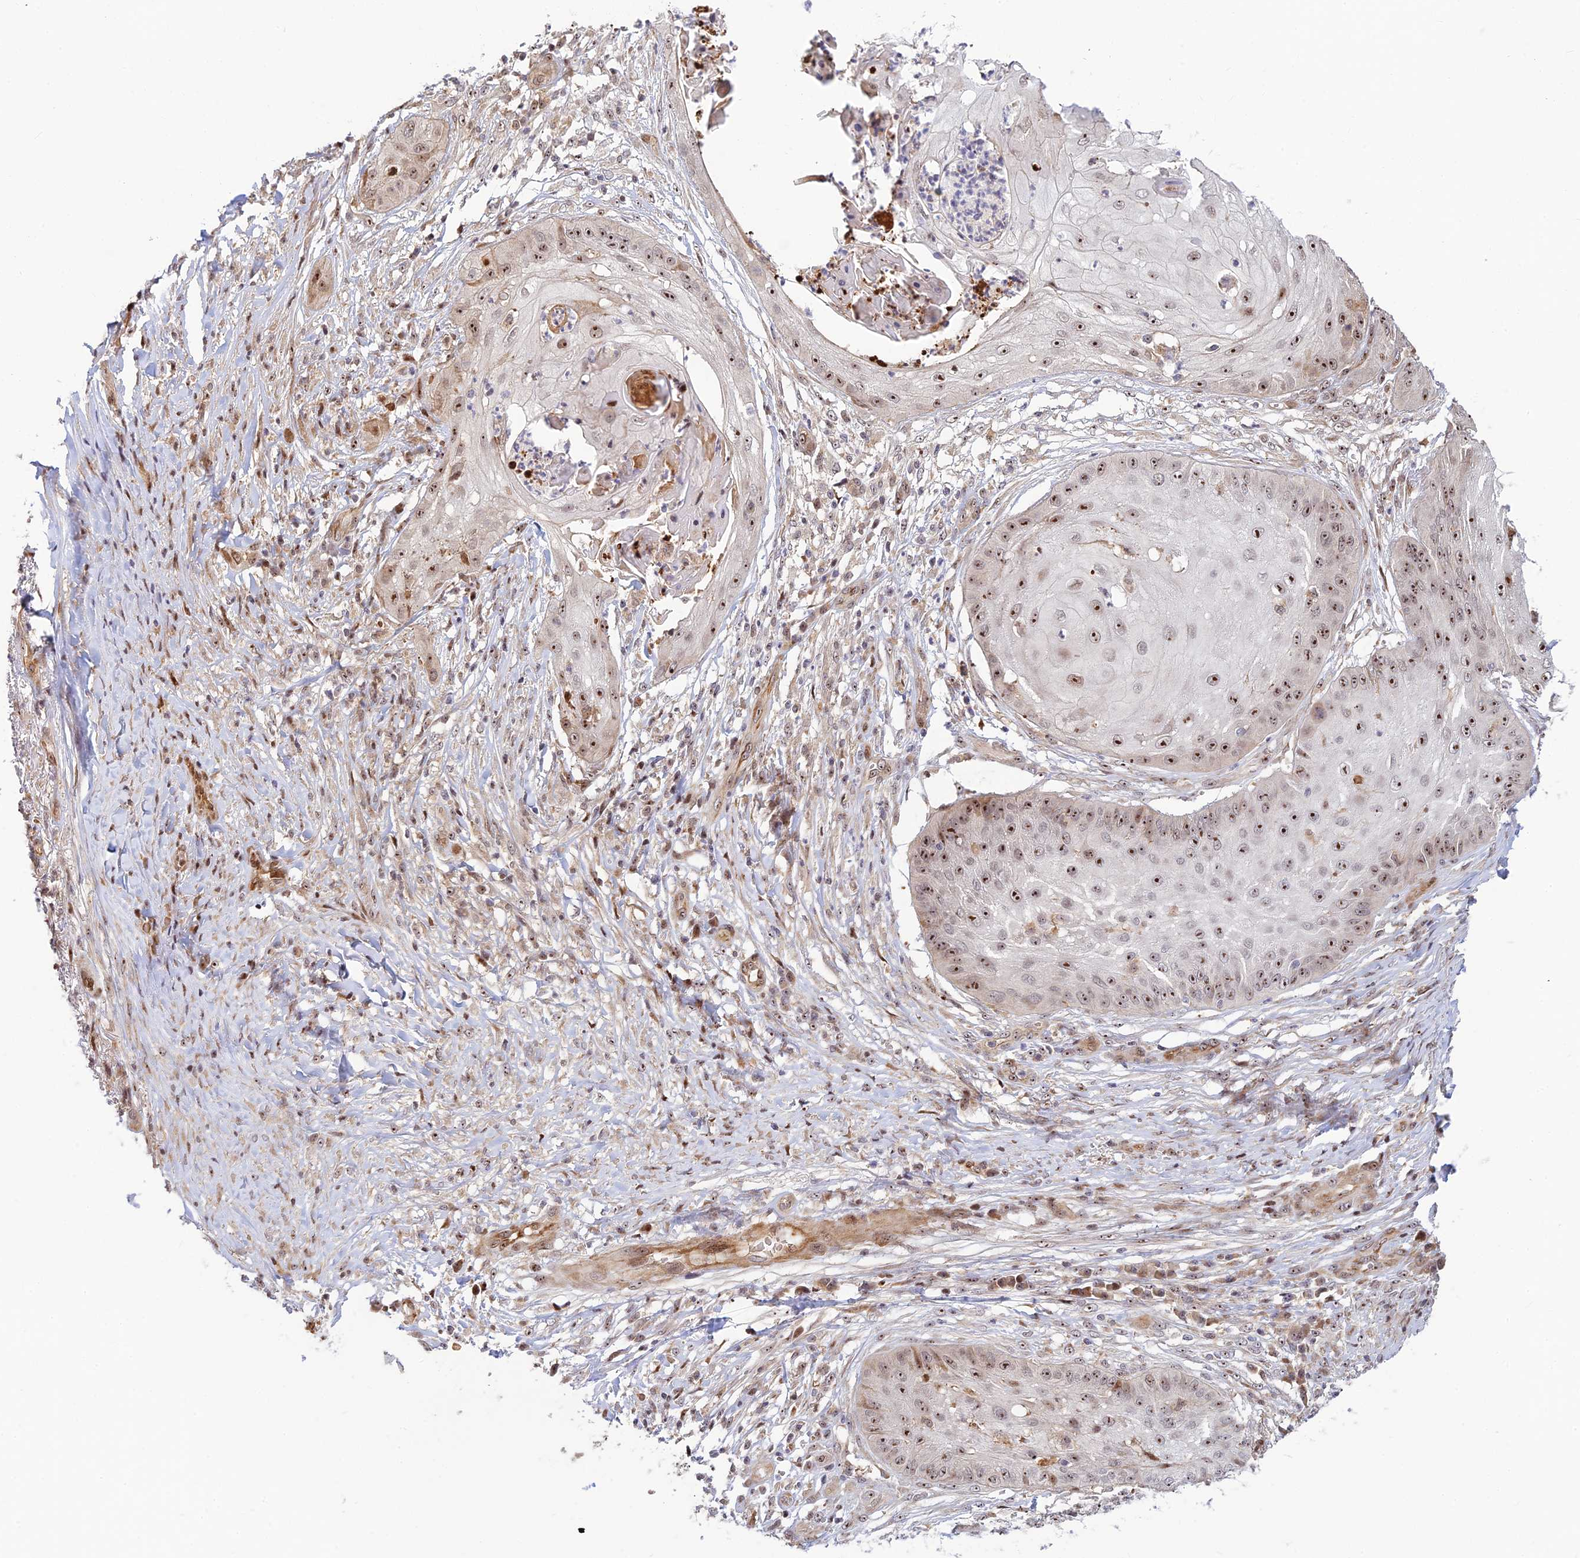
{"staining": {"intensity": "strong", "quantity": ">75%", "location": "nuclear"}, "tissue": "skin cancer", "cell_type": "Tumor cells", "image_type": "cancer", "snomed": [{"axis": "morphology", "description": "Squamous cell carcinoma, NOS"}, {"axis": "topography", "description": "Skin"}], "caption": "Immunohistochemistry of human squamous cell carcinoma (skin) shows high levels of strong nuclear positivity in about >75% of tumor cells. (Brightfield microscopy of DAB IHC at high magnification).", "gene": "UFSP2", "patient": {"sex": "male", "age": 70}}